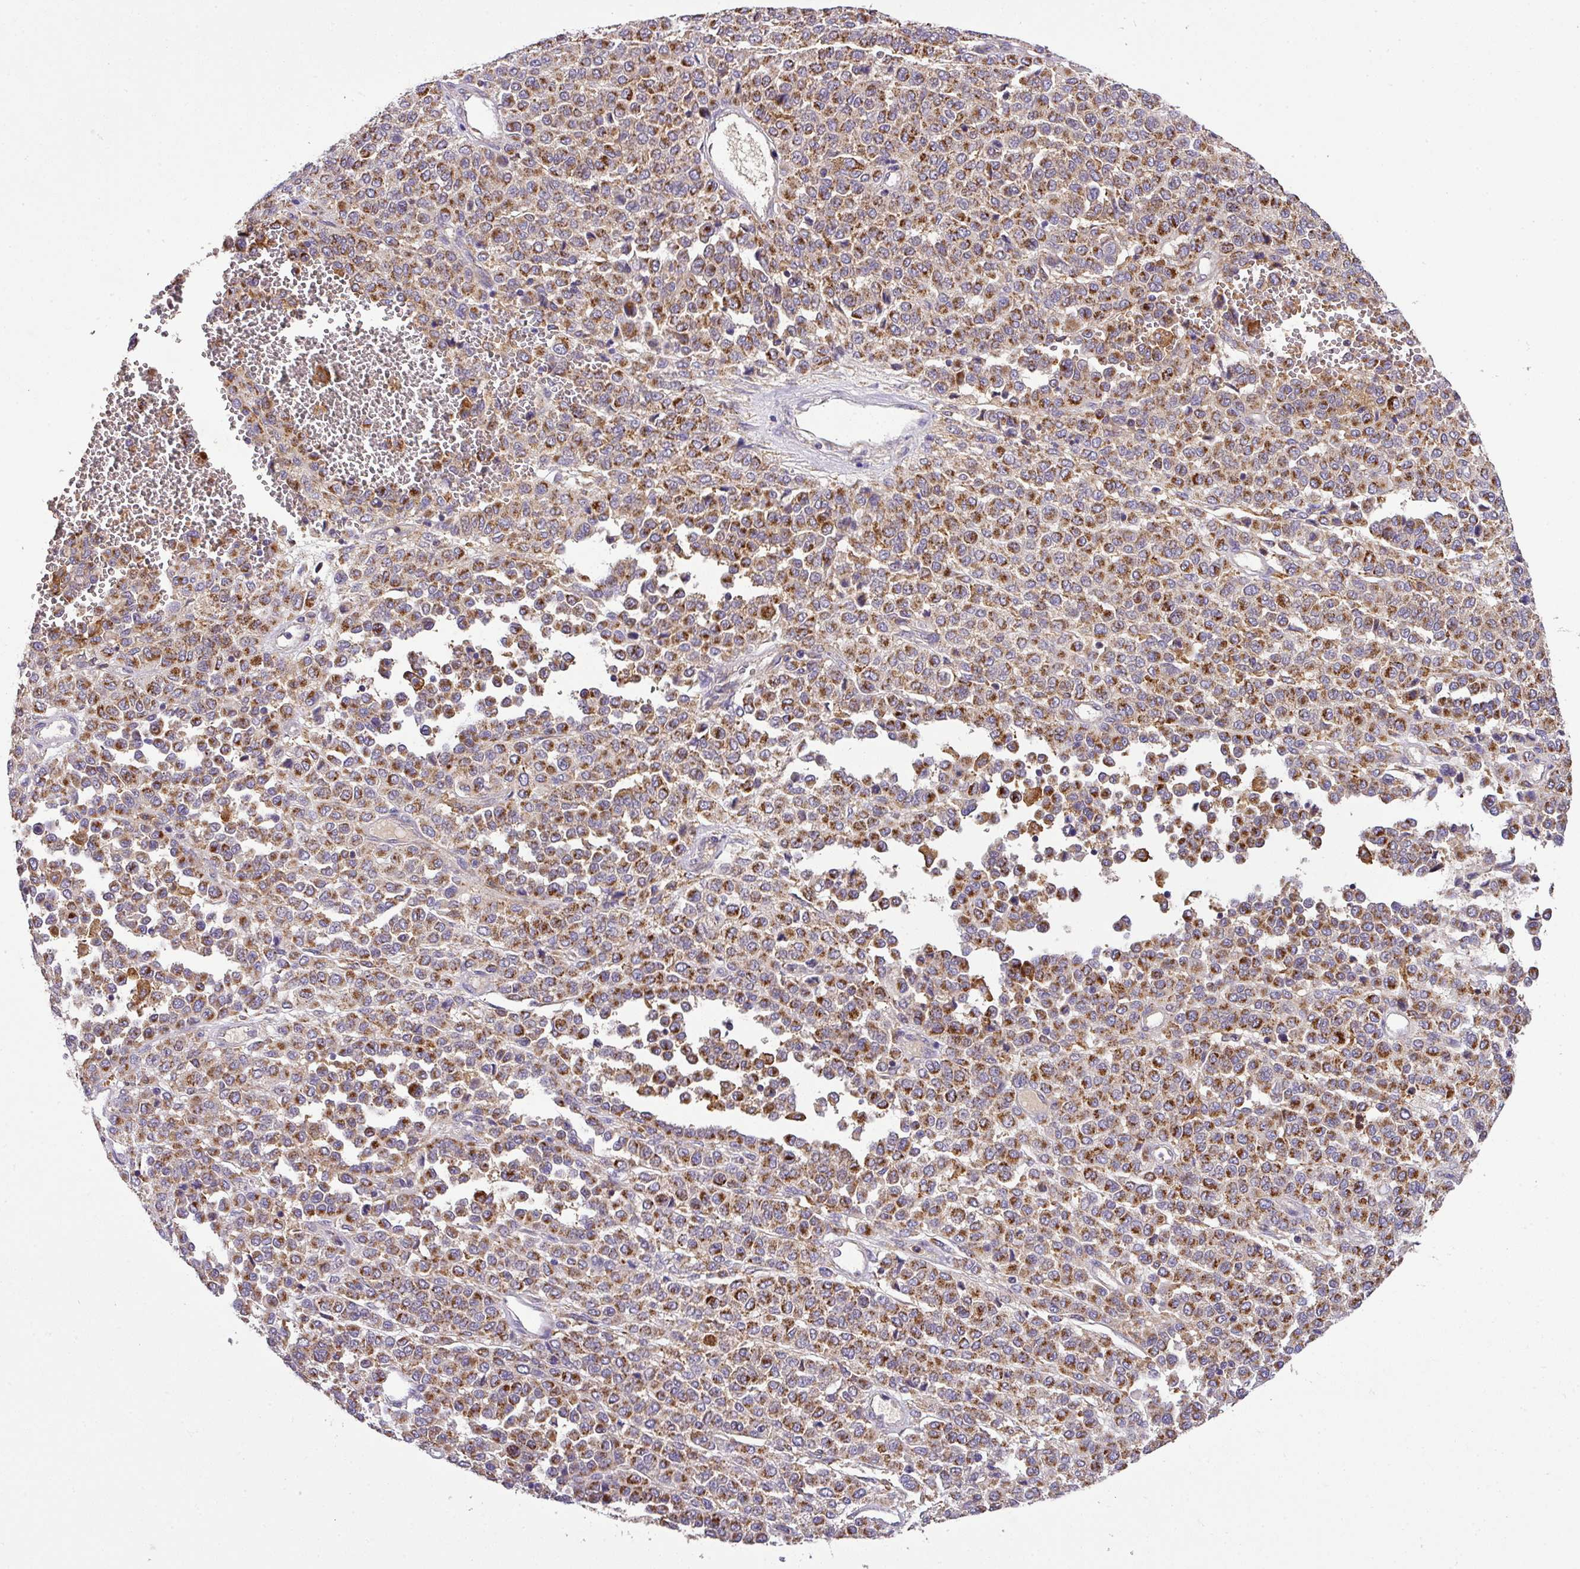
{"staining": {"intensity": "strong", "quantity": ">75%", "location": "cytoplasmic/membranous"}, "tissue": "melanoma", "cell_type": "Tumor cells", "image_type": "cancer", "snomed": [{"axis": "morphology", "description": "Malignant melanoma, Metastatic site"}, {"axis": "topography", "description": "Pancreas"}], "caption": "Protein expression analysis of human melanoma reveals strong cytoplasmic/membranous expression in approximately >75% of tumor cells.", "gene": "ZNF513", "patient": {"sex": "female", "age": 30}}